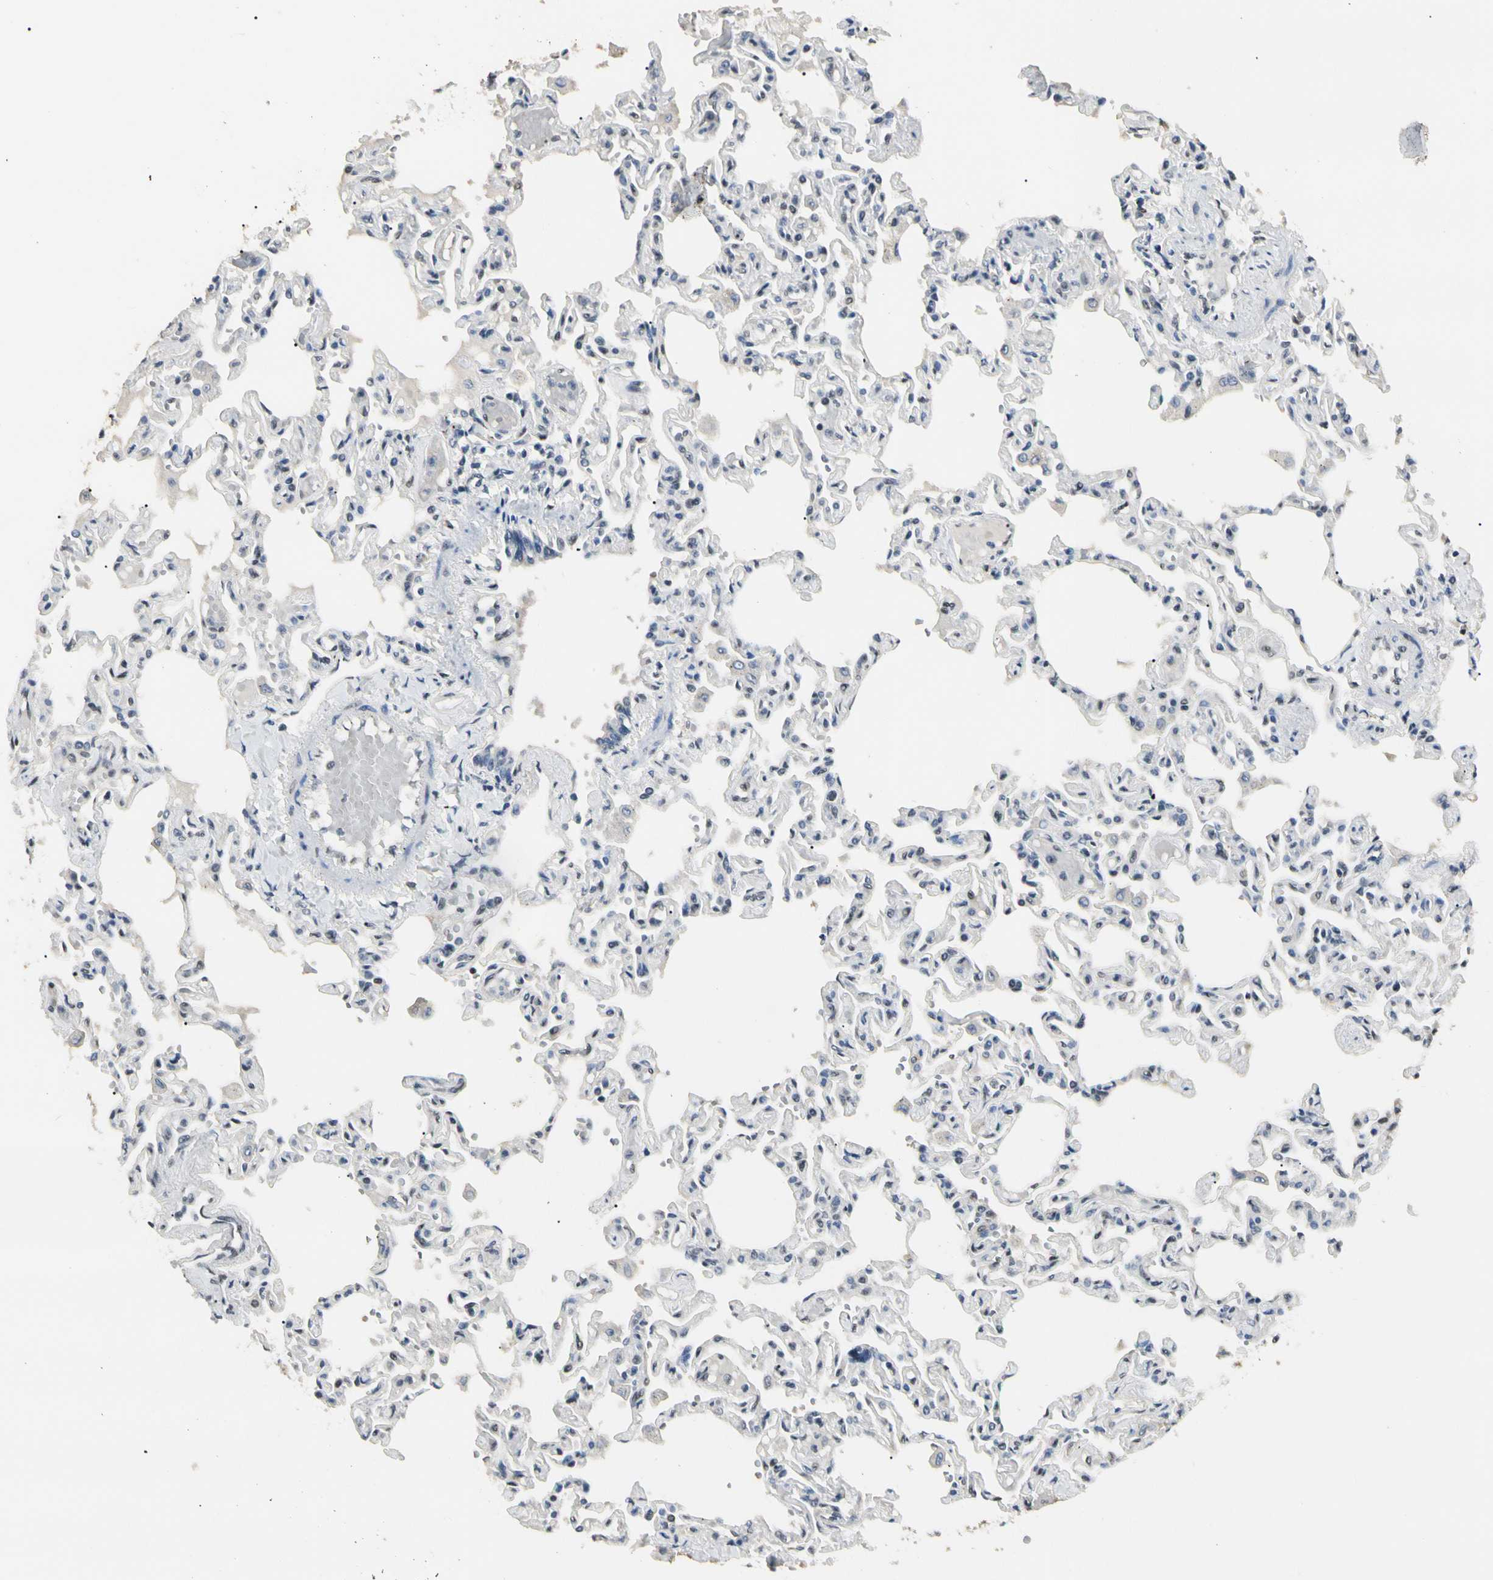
{"staining": {"intensity": "negative", "quantity": "none", "location": "none"}, "tissue": "lung", "cell_type": "Alveolar cells", "image_type": "normal", "snomed": [{"axis": "morphology", "description": "Normal tissue, NOS"}, {"axis": "topography", "description": "Lung"}], "caption": "The histopathology image shows no staining of alveolar cells in normal lung.", "gene": "GREM1", "patient": {"sex": "male", "age": 21}}